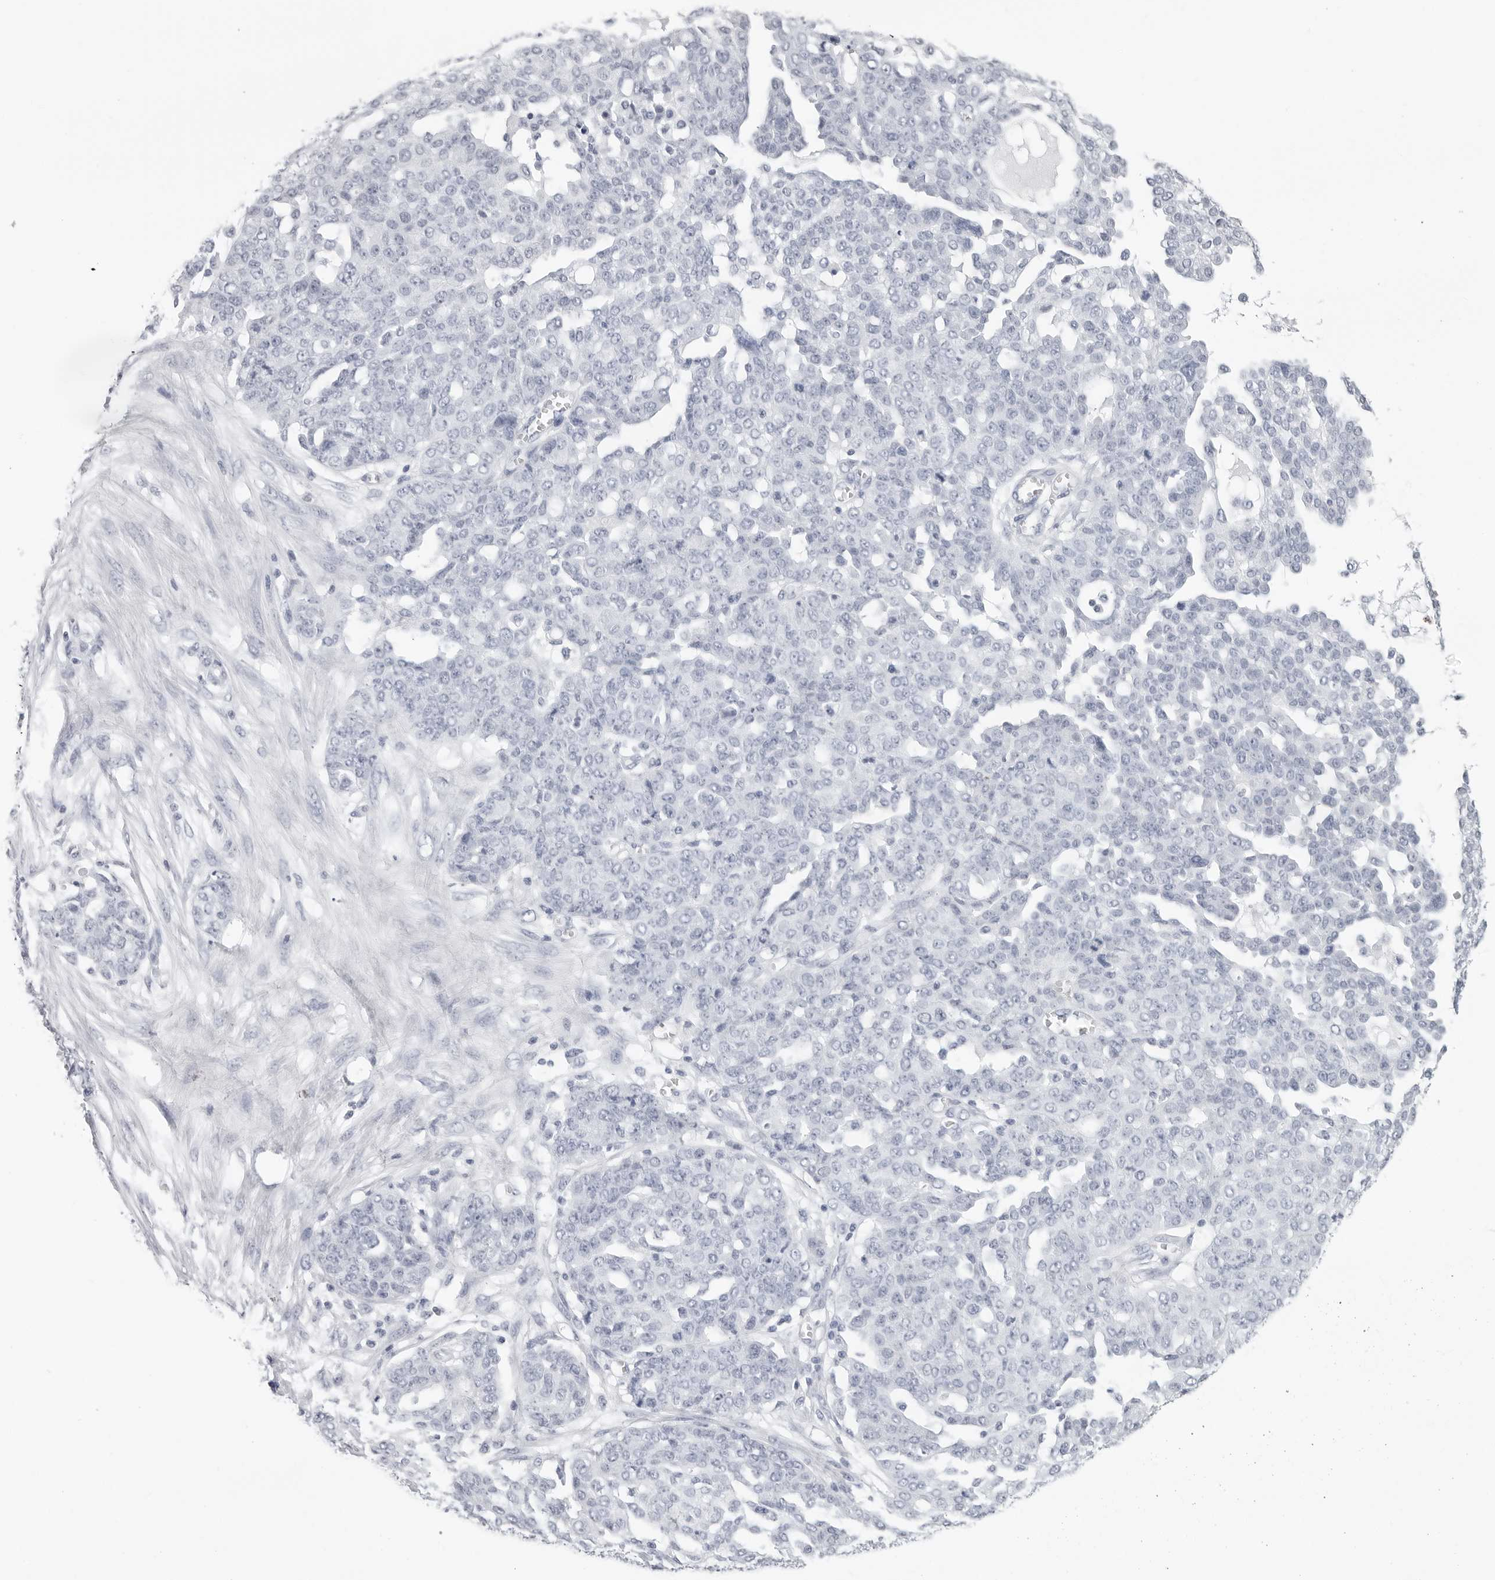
{"staining": {"intensity": "negative", "quantity": "none", "location": "none"}, "tissue": "ovarian cancer", "cell_type": "Tumor cells", "image_type": "cancer", "snomed": [{"axis": "morphology", "description": "Cystadenocarcinoma, serous, NOS"}, {"axis": "topography", "description": "Soft tissue"}, {"axis": "topography", "description": "Ovary"}], "caption": "IHC of ovarian cancer (serous cystadenocarcinoma) shows no positivity in tumor cells. (DAB immunohistochemistry with hematoxylin counter stain).", "gene": "AGMAT", "patient": {"sex": "female", "age": 57}}